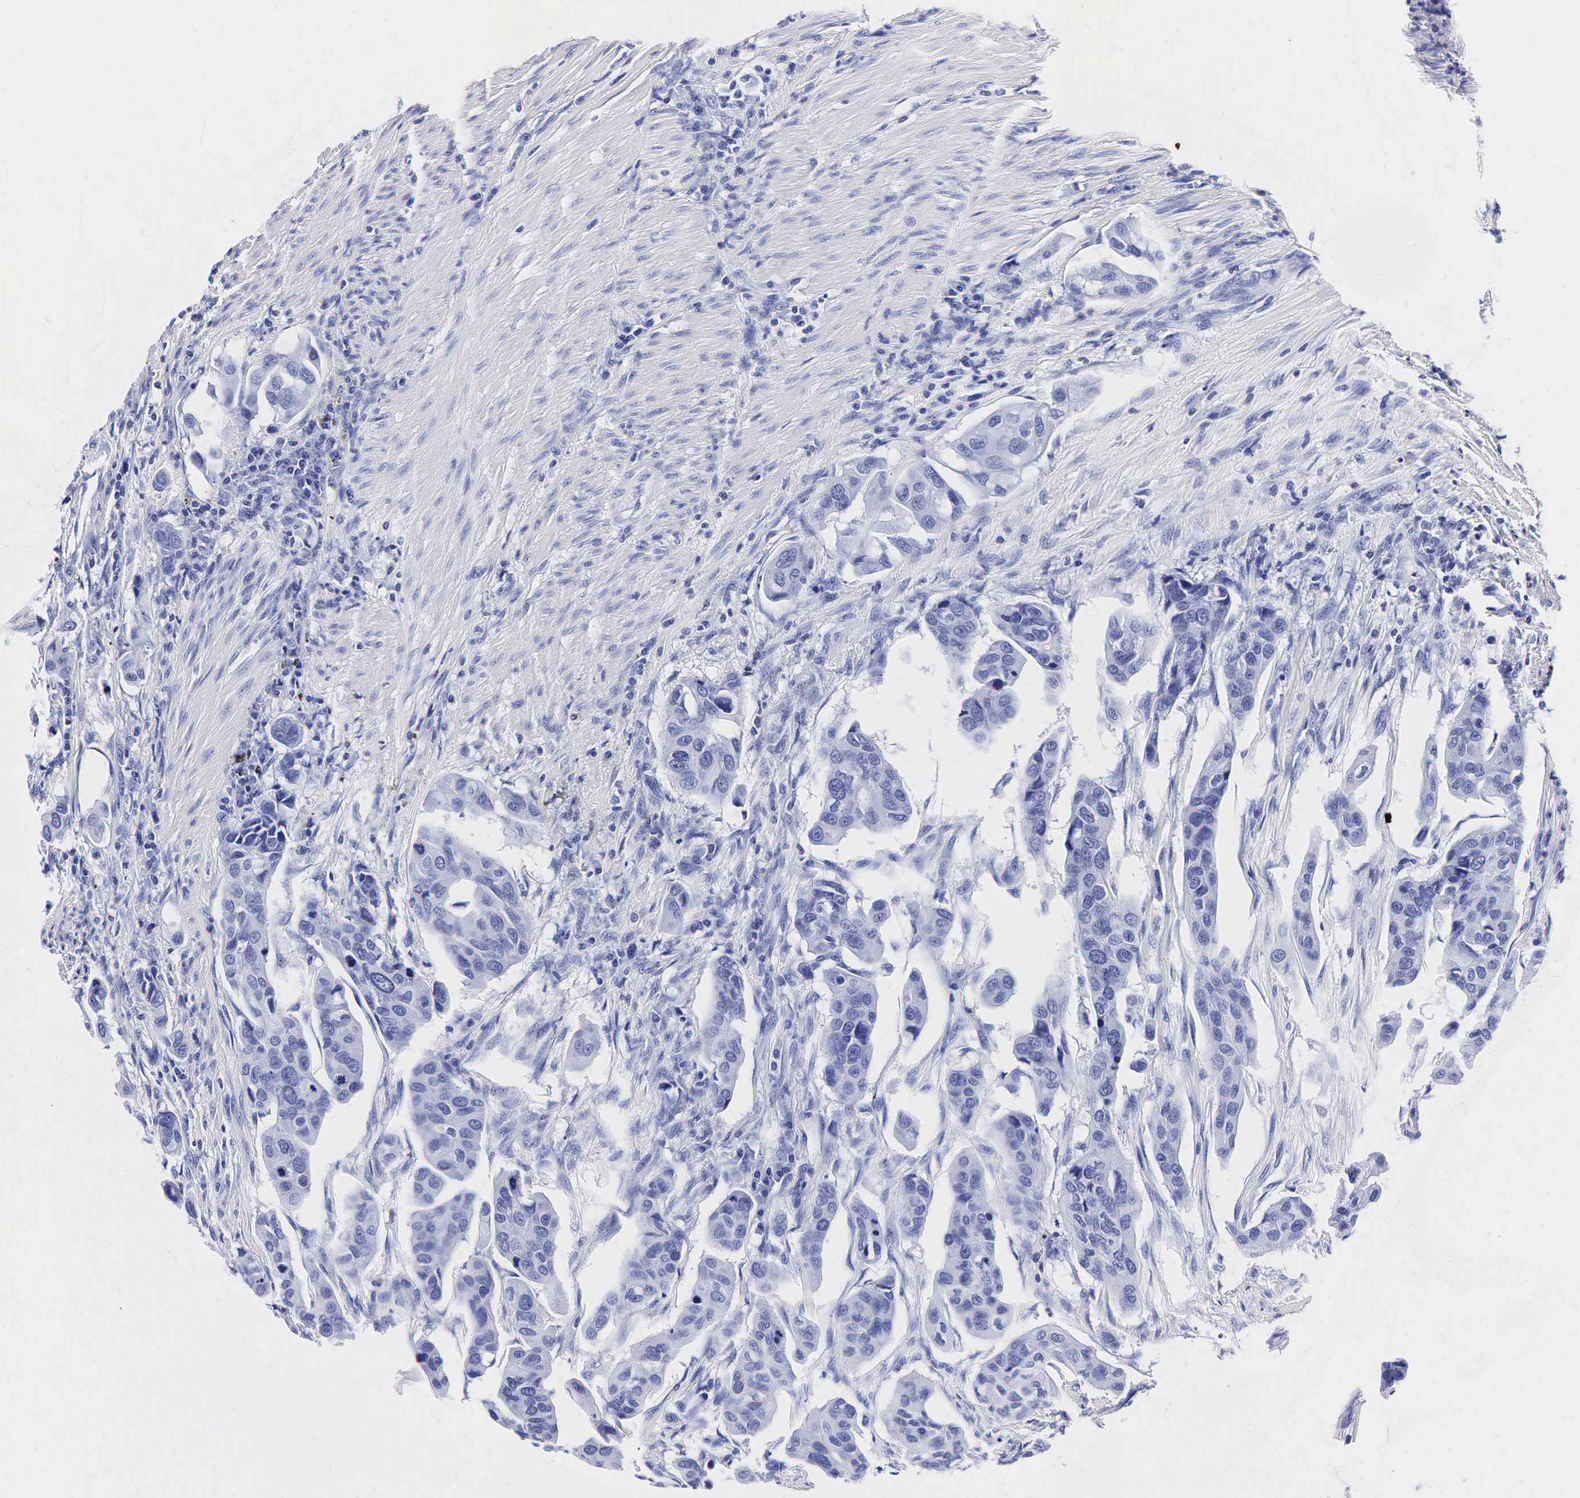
{"staining": {"intensity": "negative", "quantity": "none", "location": "none"}, "tissue": "urothelial cancer", "cell_type": "Tumor cells", "image_type": "cancer", "snomed": [{"axis": "morphology", "description": "Adenocarcinoma, NOS"}, {"axis": "topography", "description": "Urinary bladder"}], "caption": "Immunohistochemical staining of human urothelial cancer exhibits no significant expression in tumor cells.", "gene": "TG", "patient": {"sex": "male", "age": 61}}